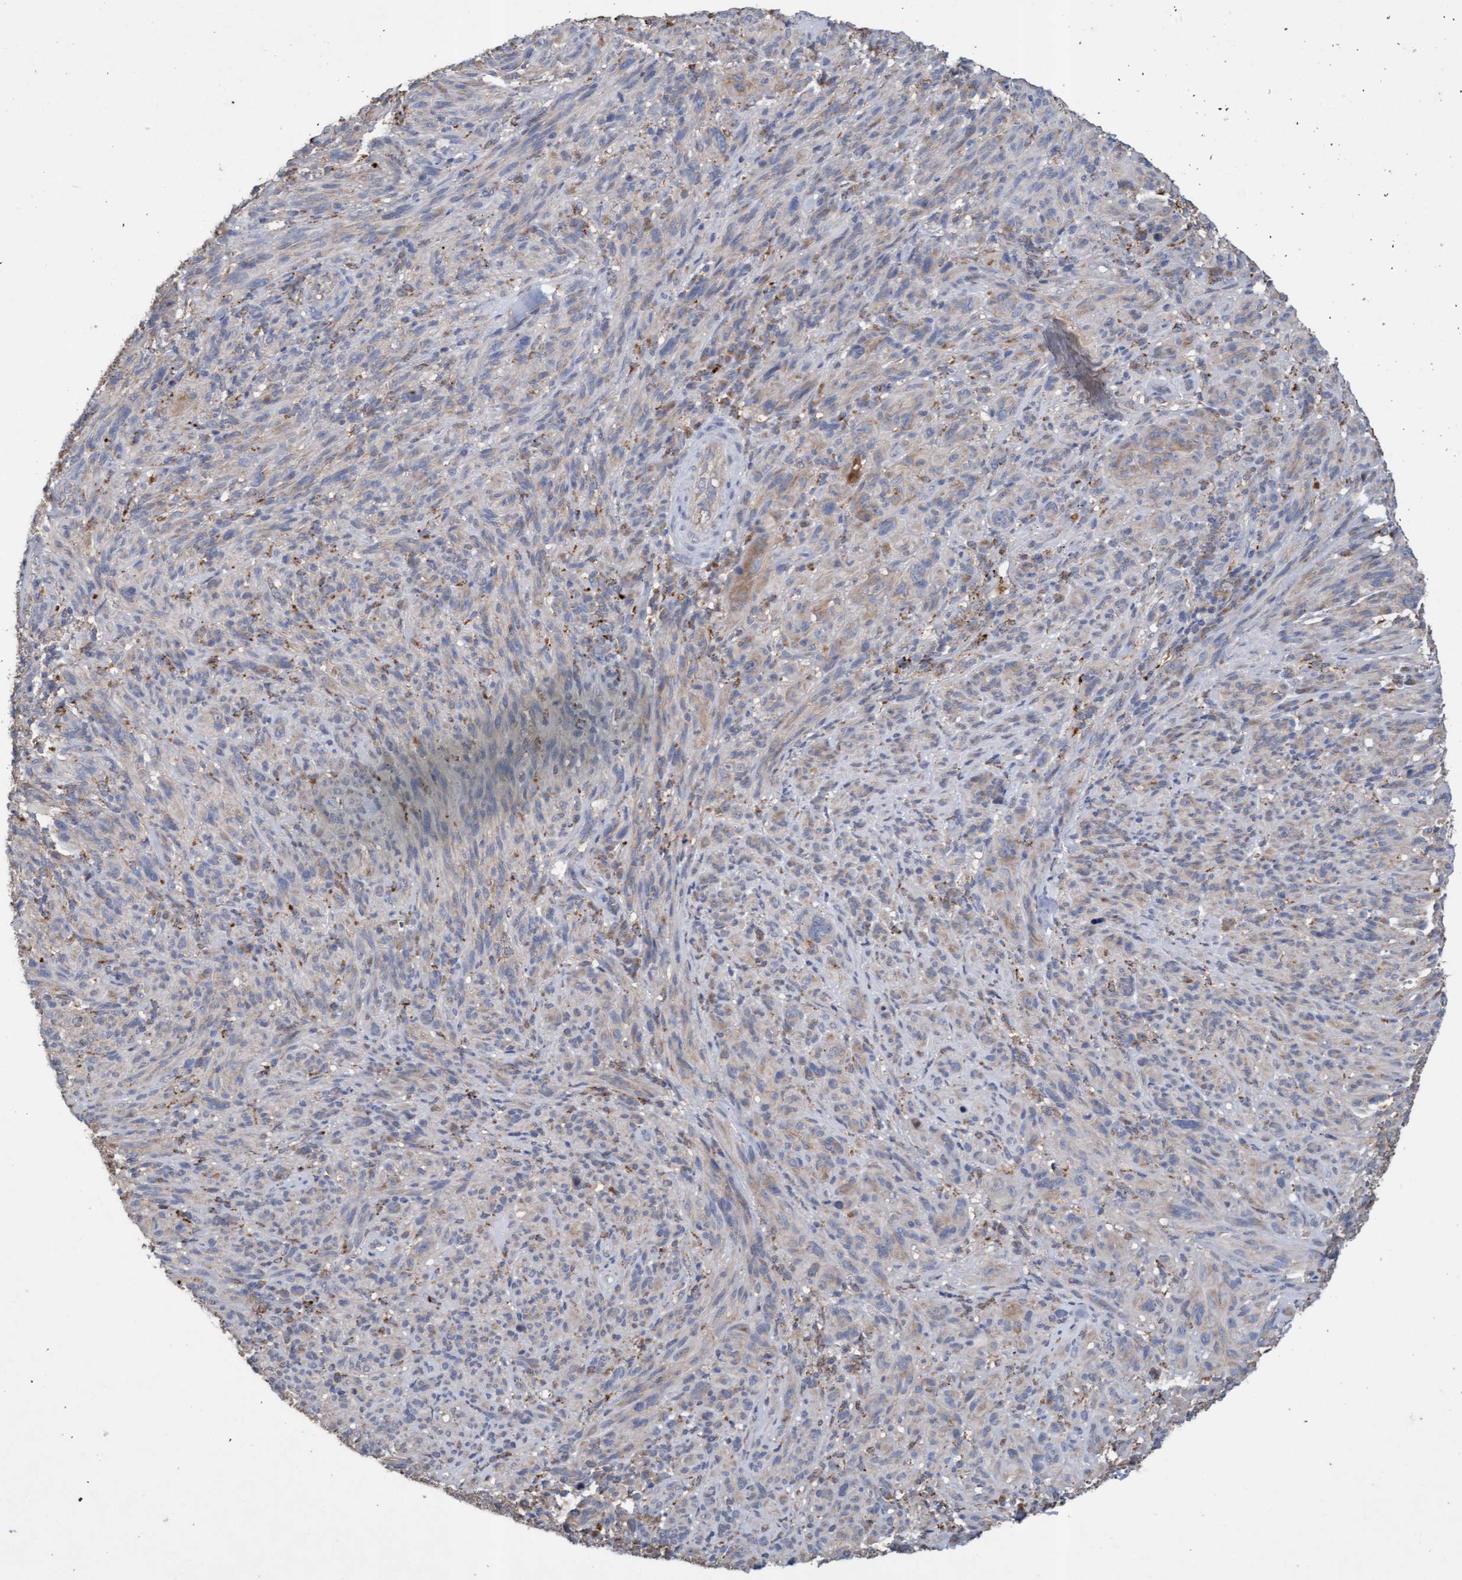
{"staining": {"intensity": "weak", "quantity": "25%-75%", "location": "cytoplasmic/membranous"}, "tissue": "melanoma", "cell_type": "Tumor cells", "image_type": "cancer", "snomed": [{"axis": "morphology", "description": "Malignant melanoma, NOS"}, {"axis": "topography", "description": "Skin of head"}], "caption": "Melanoma tissue exhibits weak cytoplasmic/membranous expression in about 25%-75% of tumor cells, visualized by immunohistochemistry.", "gene": "ATPAF2", "patient": {"sex": "male", "age": 96}}